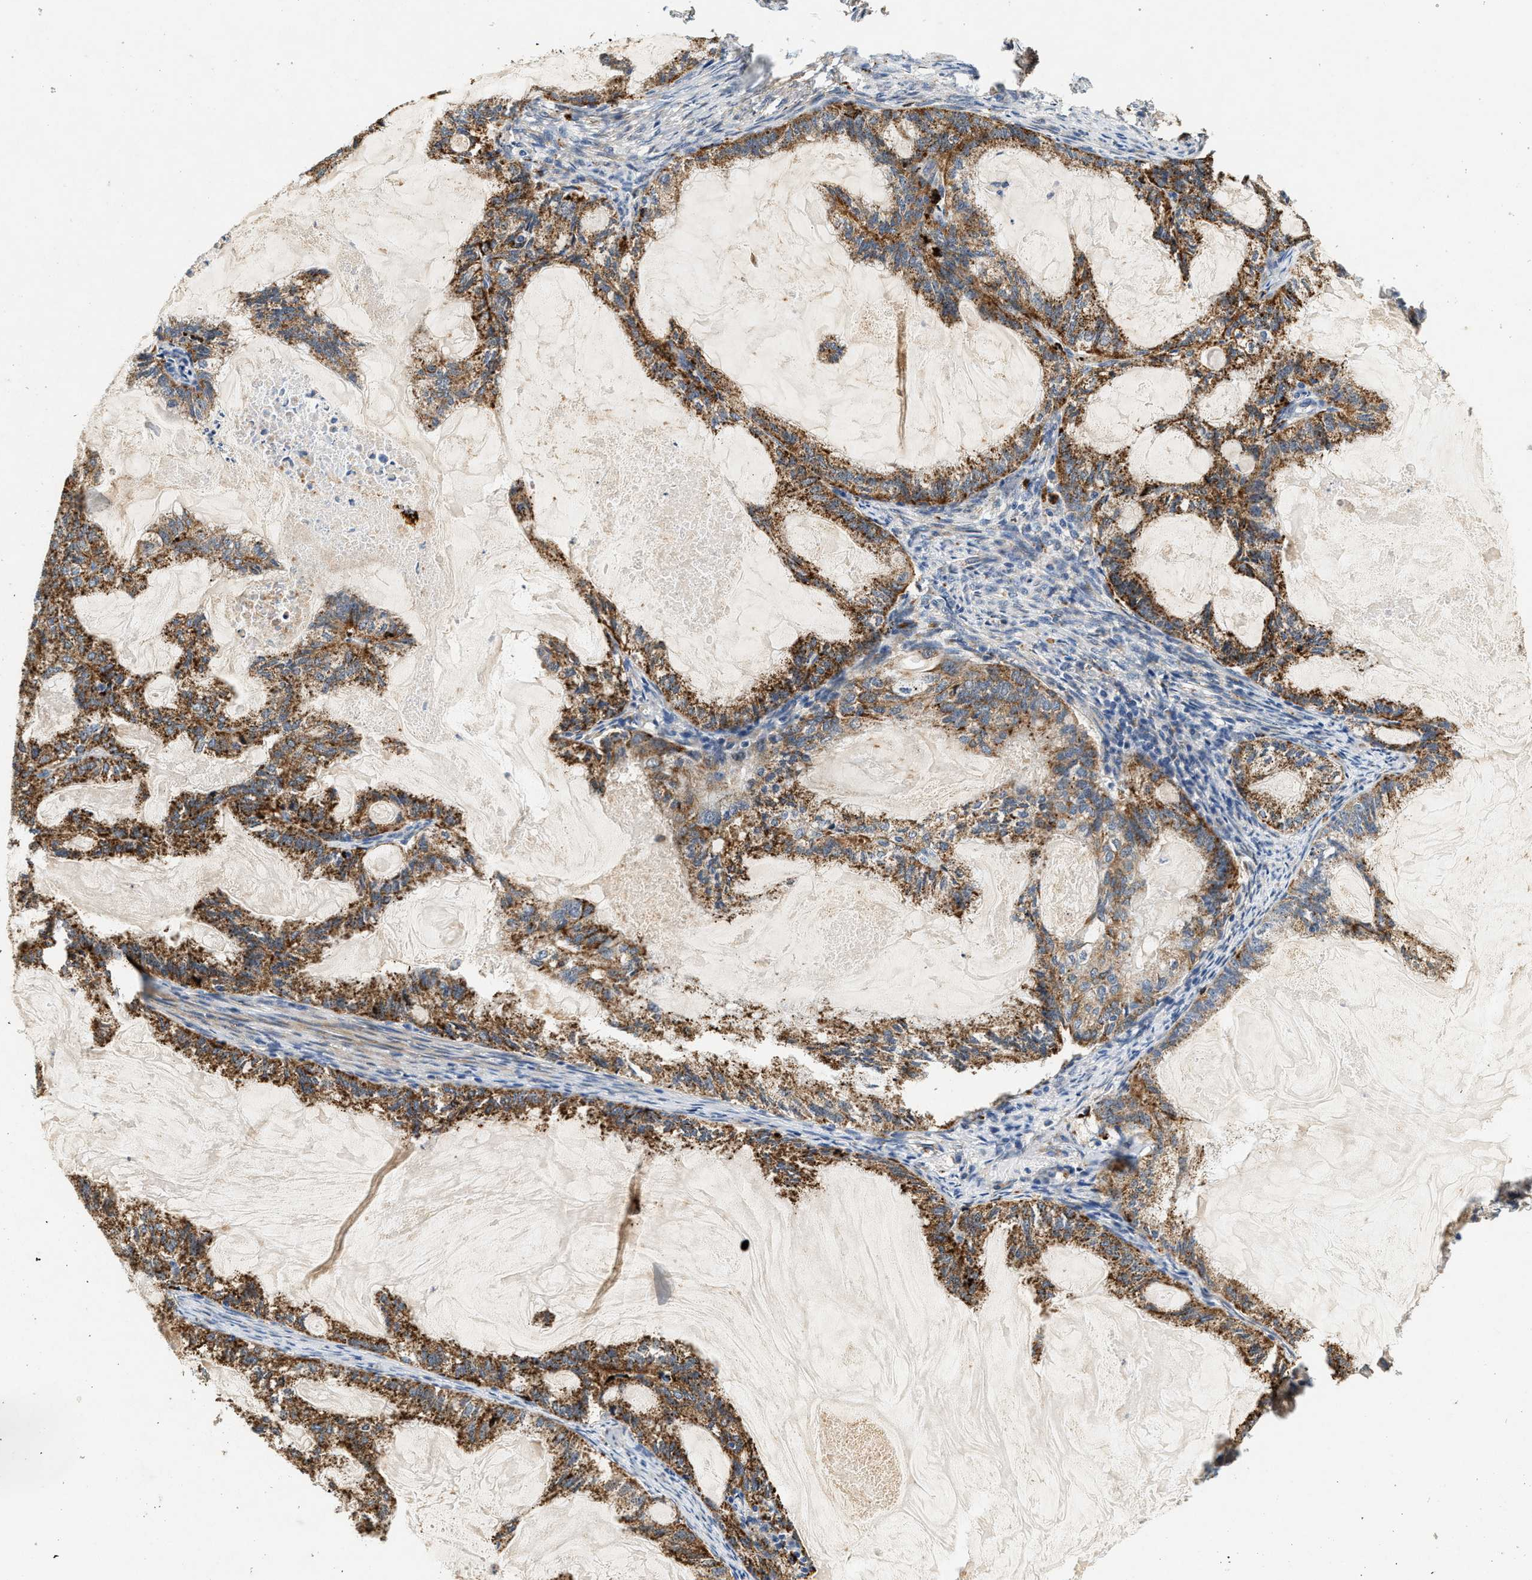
{"staining": {"intensity": "strong", "quantity": ">75%", "location": "cytoplasmic/membranous"}, "tissue": "endometrial cancer", "cell_type": "Tumor cells", "image_type": "cancer", "snomed": [{"axis": "morphology", "description": "Adenocarcinoma, NOS"}, {"axis": "topography", "description": "Endometrium"}], "caption": "The histopathology image reveals staining of endometrial cancer (adenocarcinoma), revealing strong cytoplasmic/membranous protein expression (brown color) within tumor cells. The staining was performed using DAB to visualize the protein expression in brown, while the nuclei were stained in blue with hematoxylin (Magnification: 20x).", "gene": "DUSP10", "patient": {"sex": "female", "age": 86}}